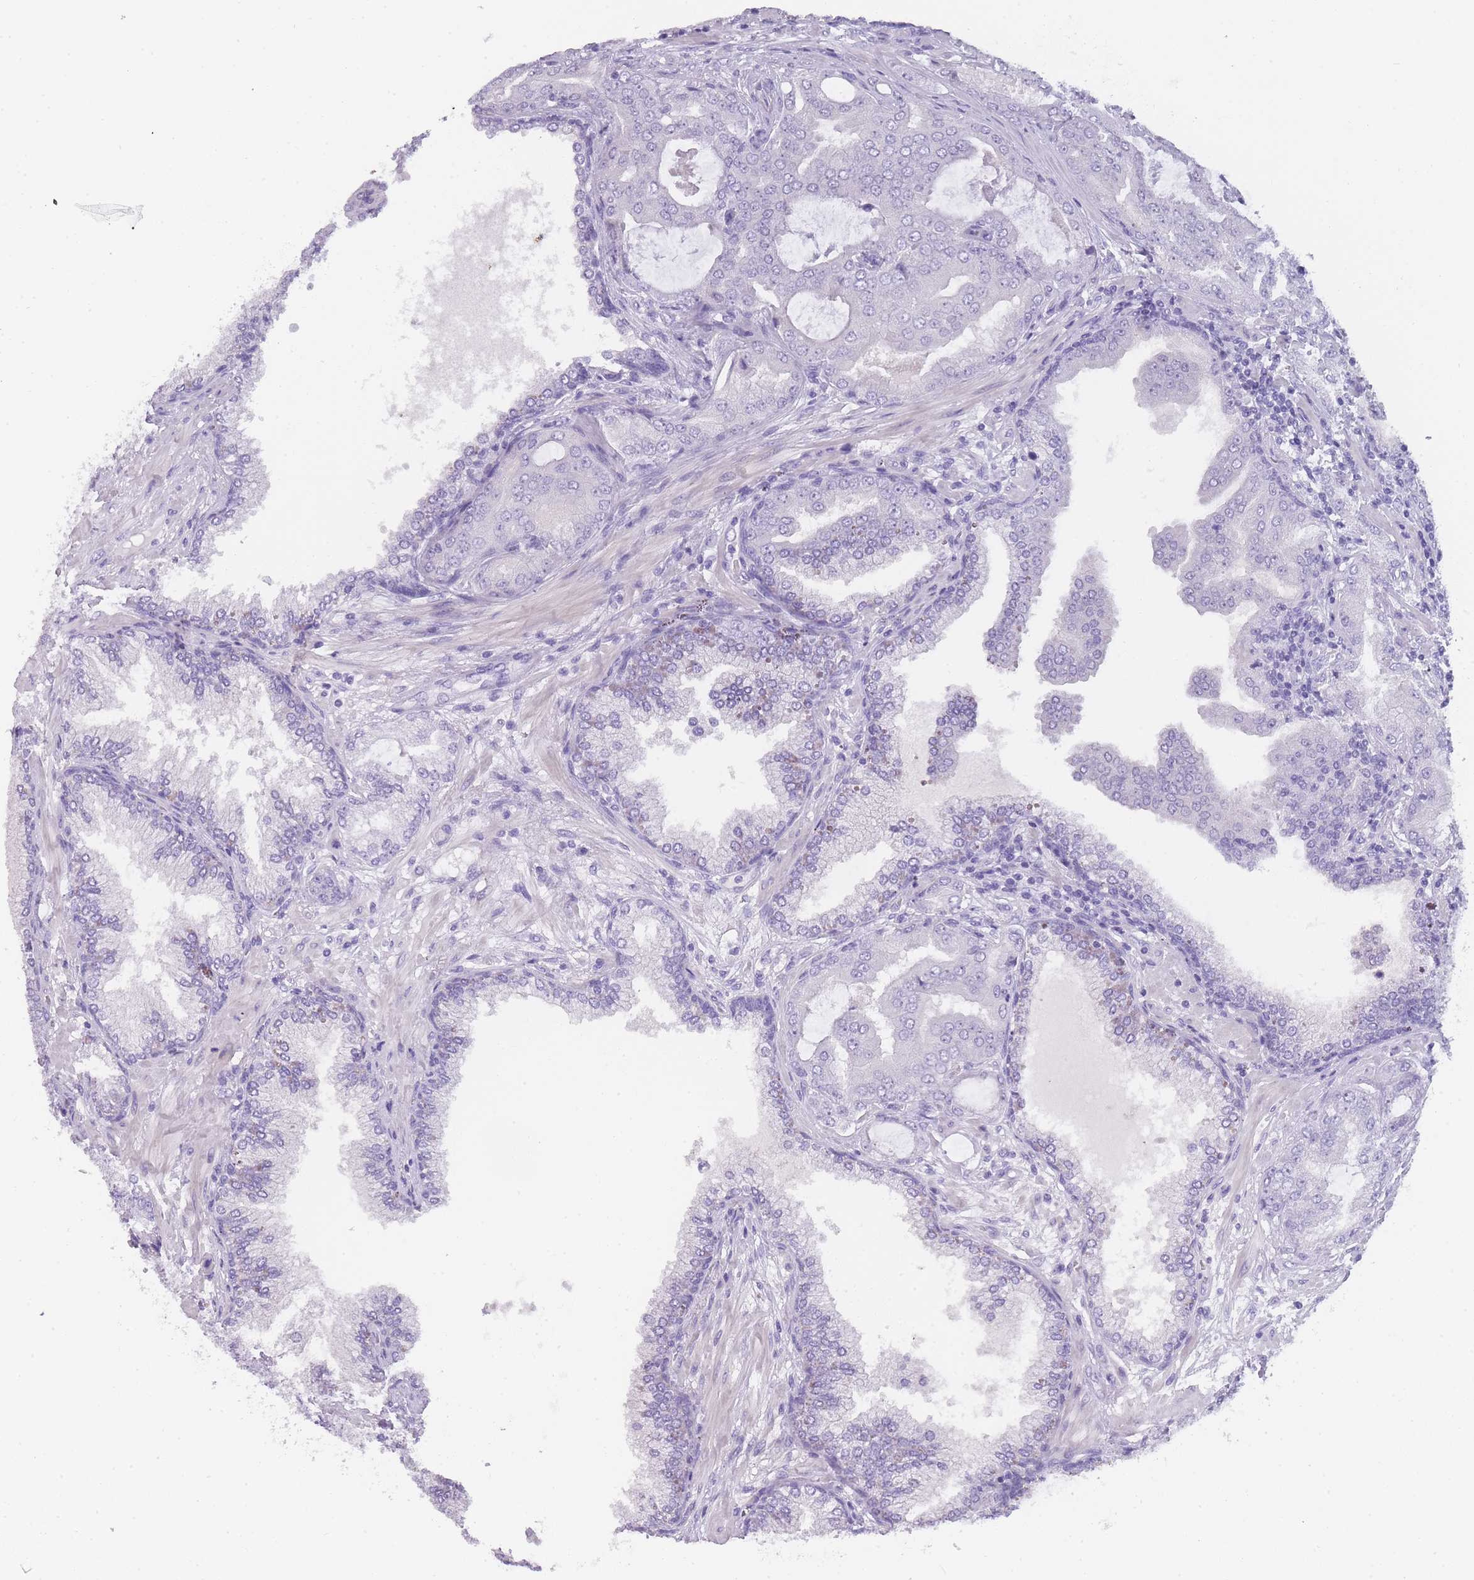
{"staining": {"intensity": "negative", "quantity": "none", "location": "none"}, "tissue": "prostate cancer", "cell_type": "Tumor cells", "image_type": "cancer", "snomed": [{"axis": "morphology", "description": "Adenocarcinoma, High grade"}, {"axis": "topography", "description": "Prostate"}], "caption": "A high-resolution image shows IHC staining of prostate cancer, which displays no significant expression in tumor cells.", "gene": "TCP11", "patient": {"sex": "male", "age": 68}}